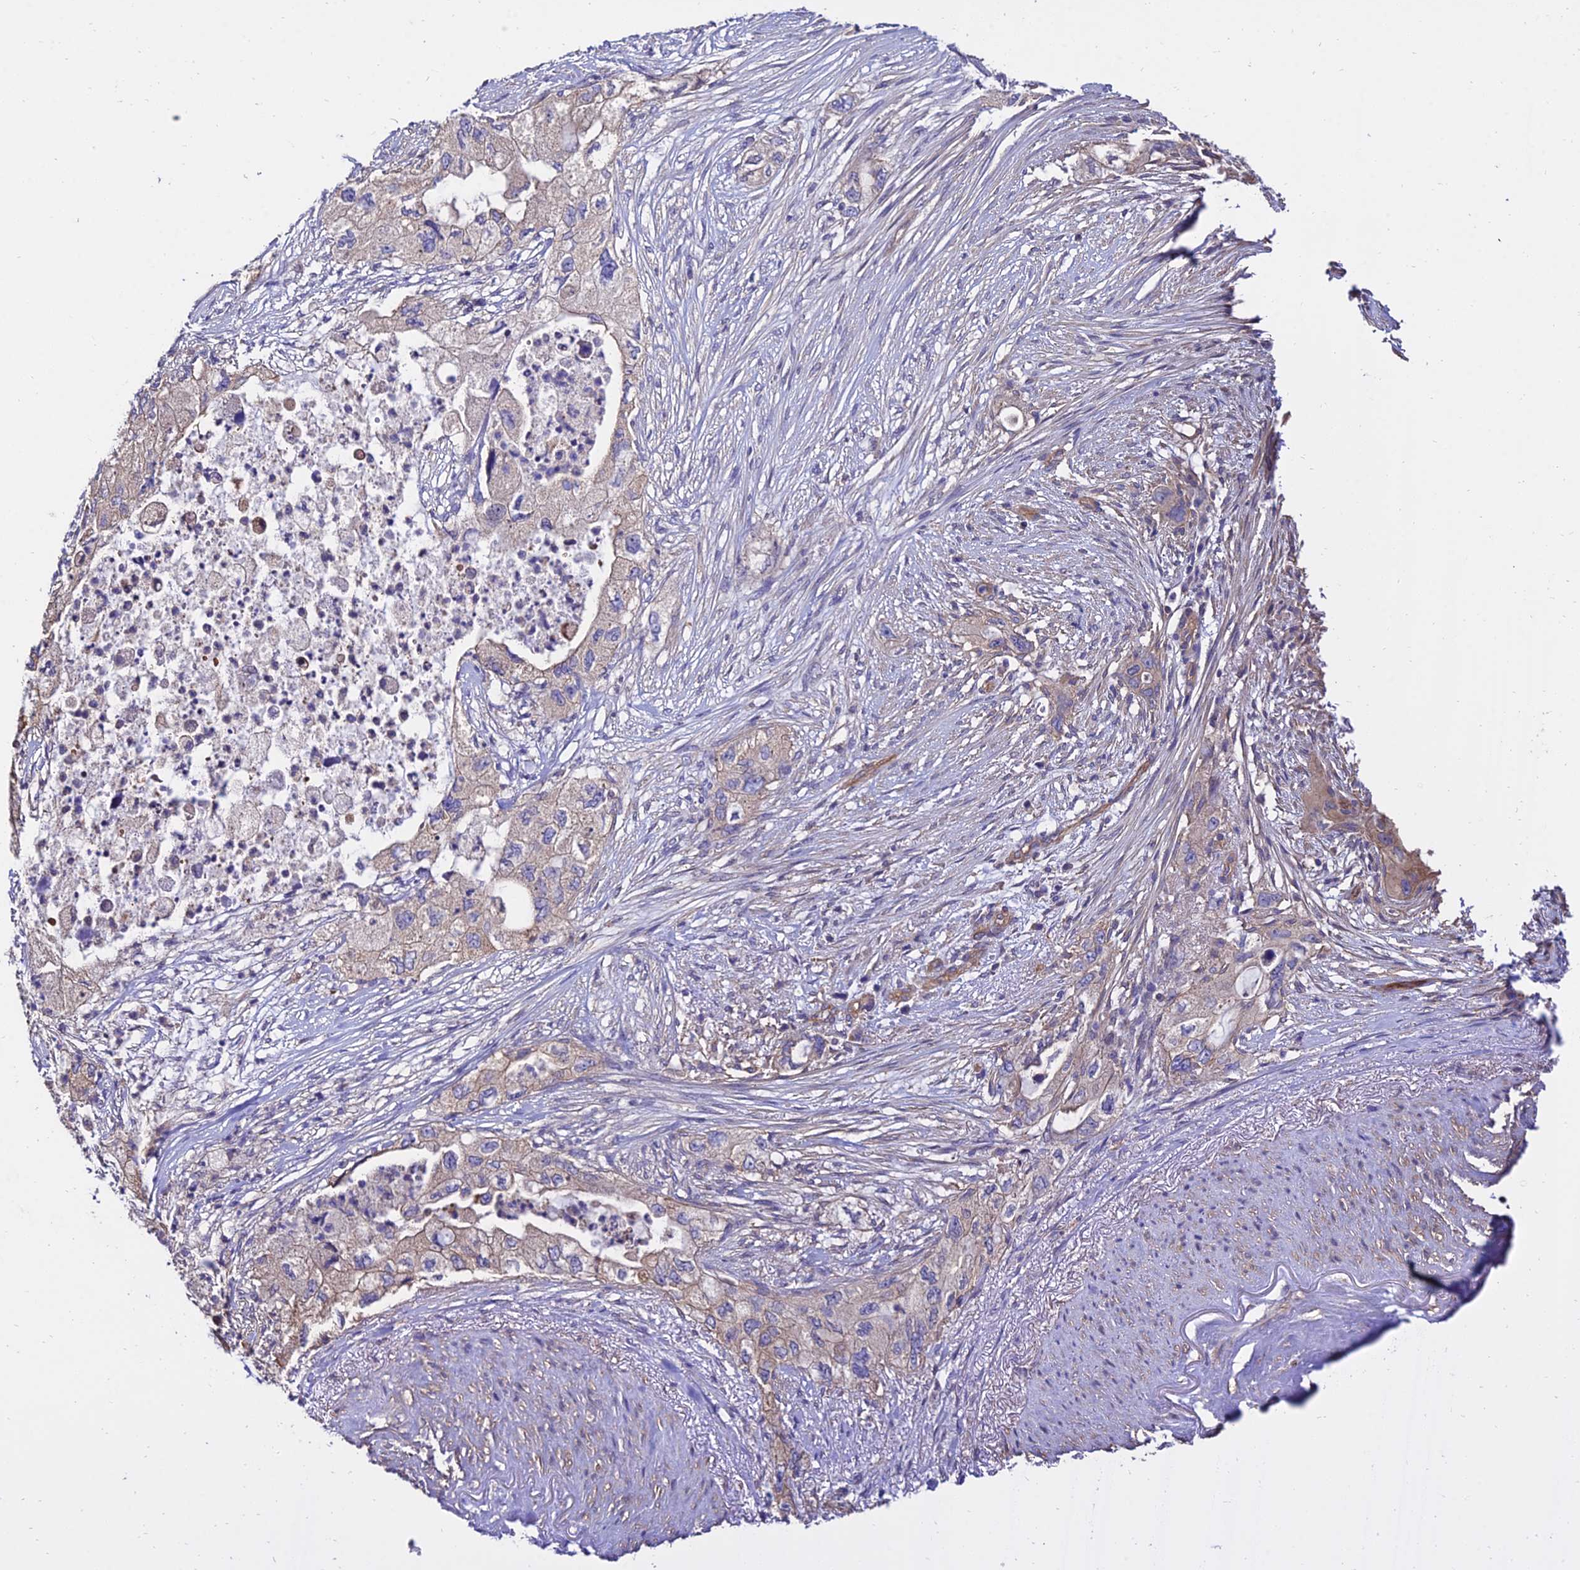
{"staining": {"intensity": "weak", "quantity": "<25%", "location": "cytoplasmic/membranous"}, "tissue": "pancreatic cancer", "cell_type": "Tumor cells", "image_type": "cancer", "snomed": [{"axis": "morphology", "description": "Adenocarcinoma, NOS"}, {"axis": "topography", "description": "Pancreas"}], "caption": "A photomicrograph of human pancreatic adenocarcinoma is negative for staining in tumor cells.", "gene": "CALM2", "patient": {"sex": "female", "age": 73}}